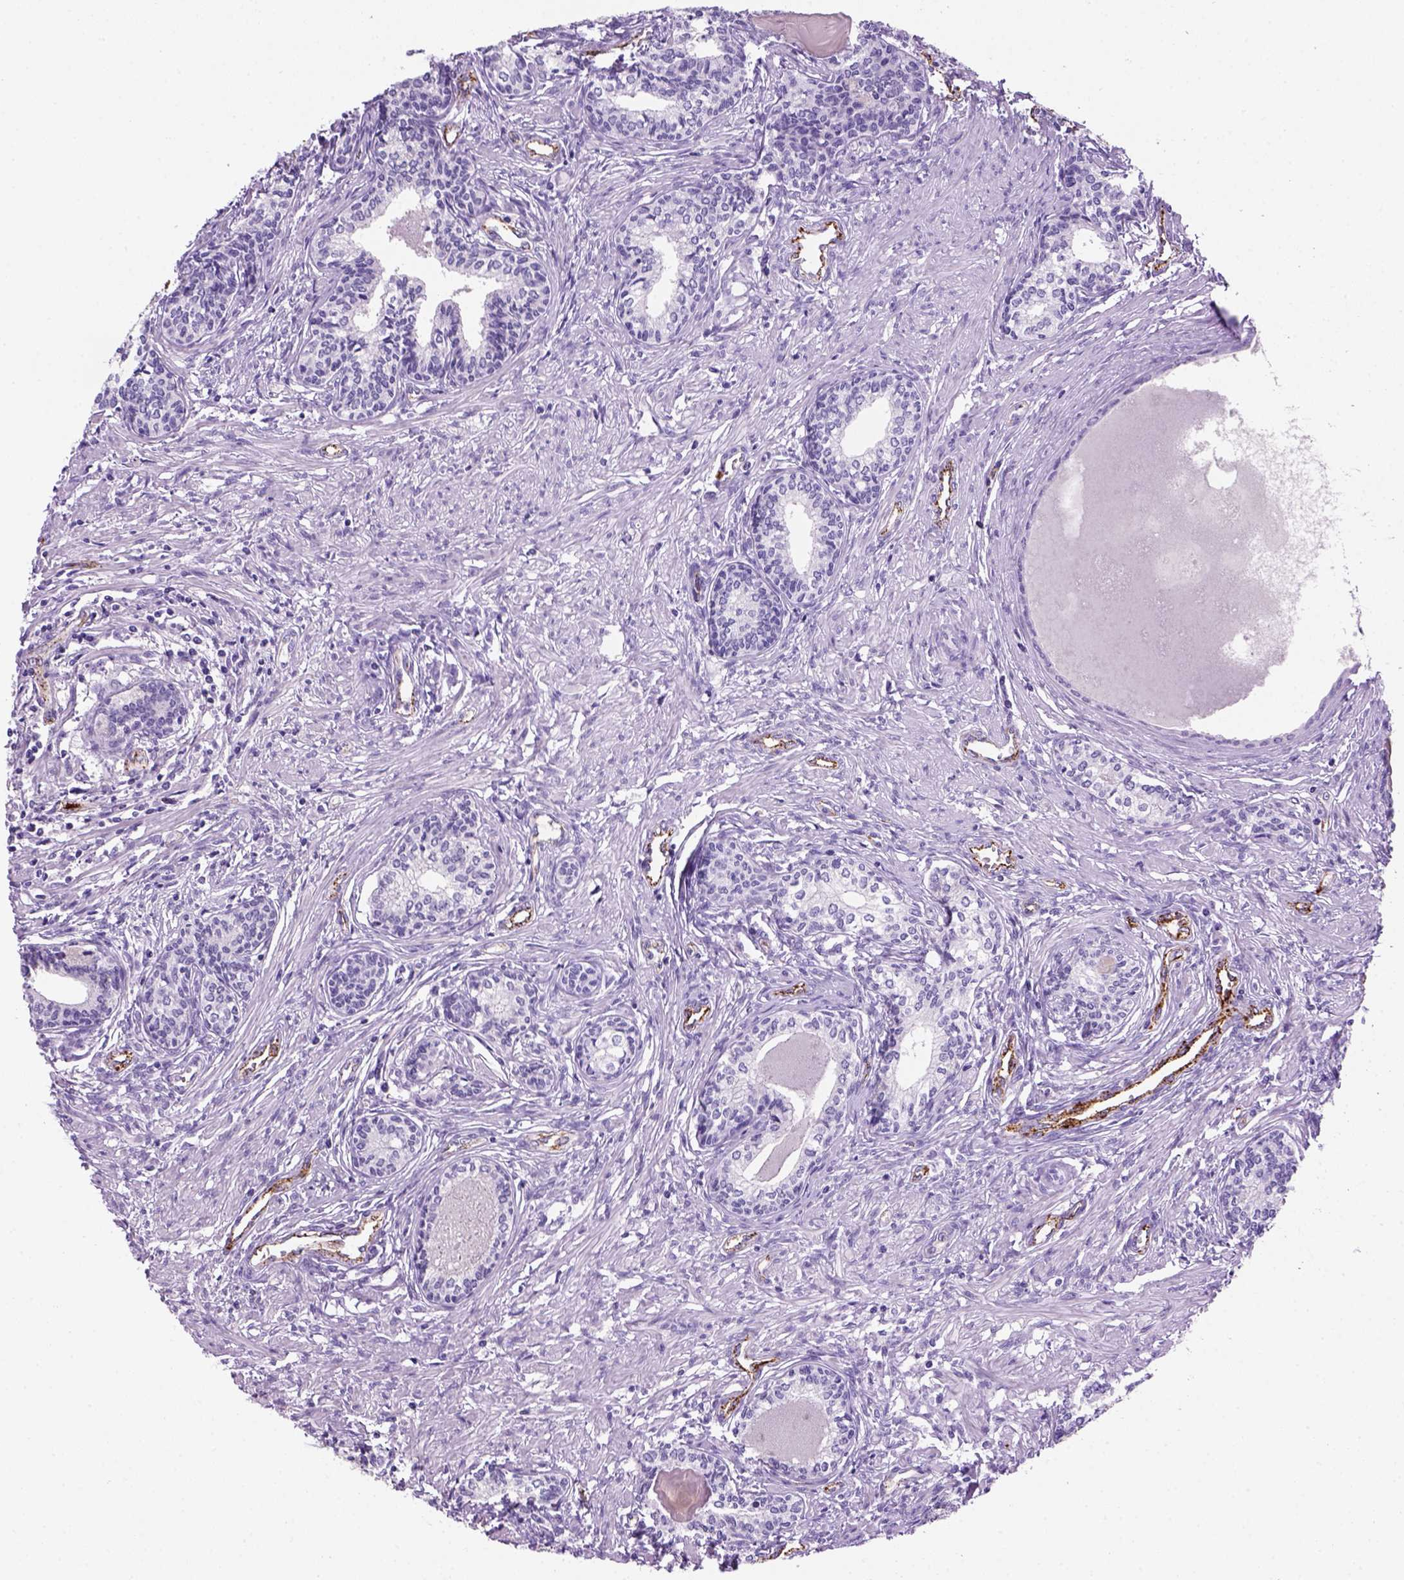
{"staining": {"intensity": "negative", "quantity": "none", "location": "none"}, "tissue": "prostate", "cell_type": "Glandular cells", "image_type": "normal", "snomed": [{"axis": "morphology", "description": "Normal tissue, NOS"}, {"axis": "topography", "description": "Prostate"}], "caption": "Glandular cells are negative for protein expression in unremarkable human prostate. (Stains: DAB (3,3'-diaminobenzidine) immunohistochemistry (IHC) with hematoxylin counter stain, Microscopy: brightfield microscopy at high magnification).", "gene": "VWF", "patient": {"sex": "male", "age": 60}}